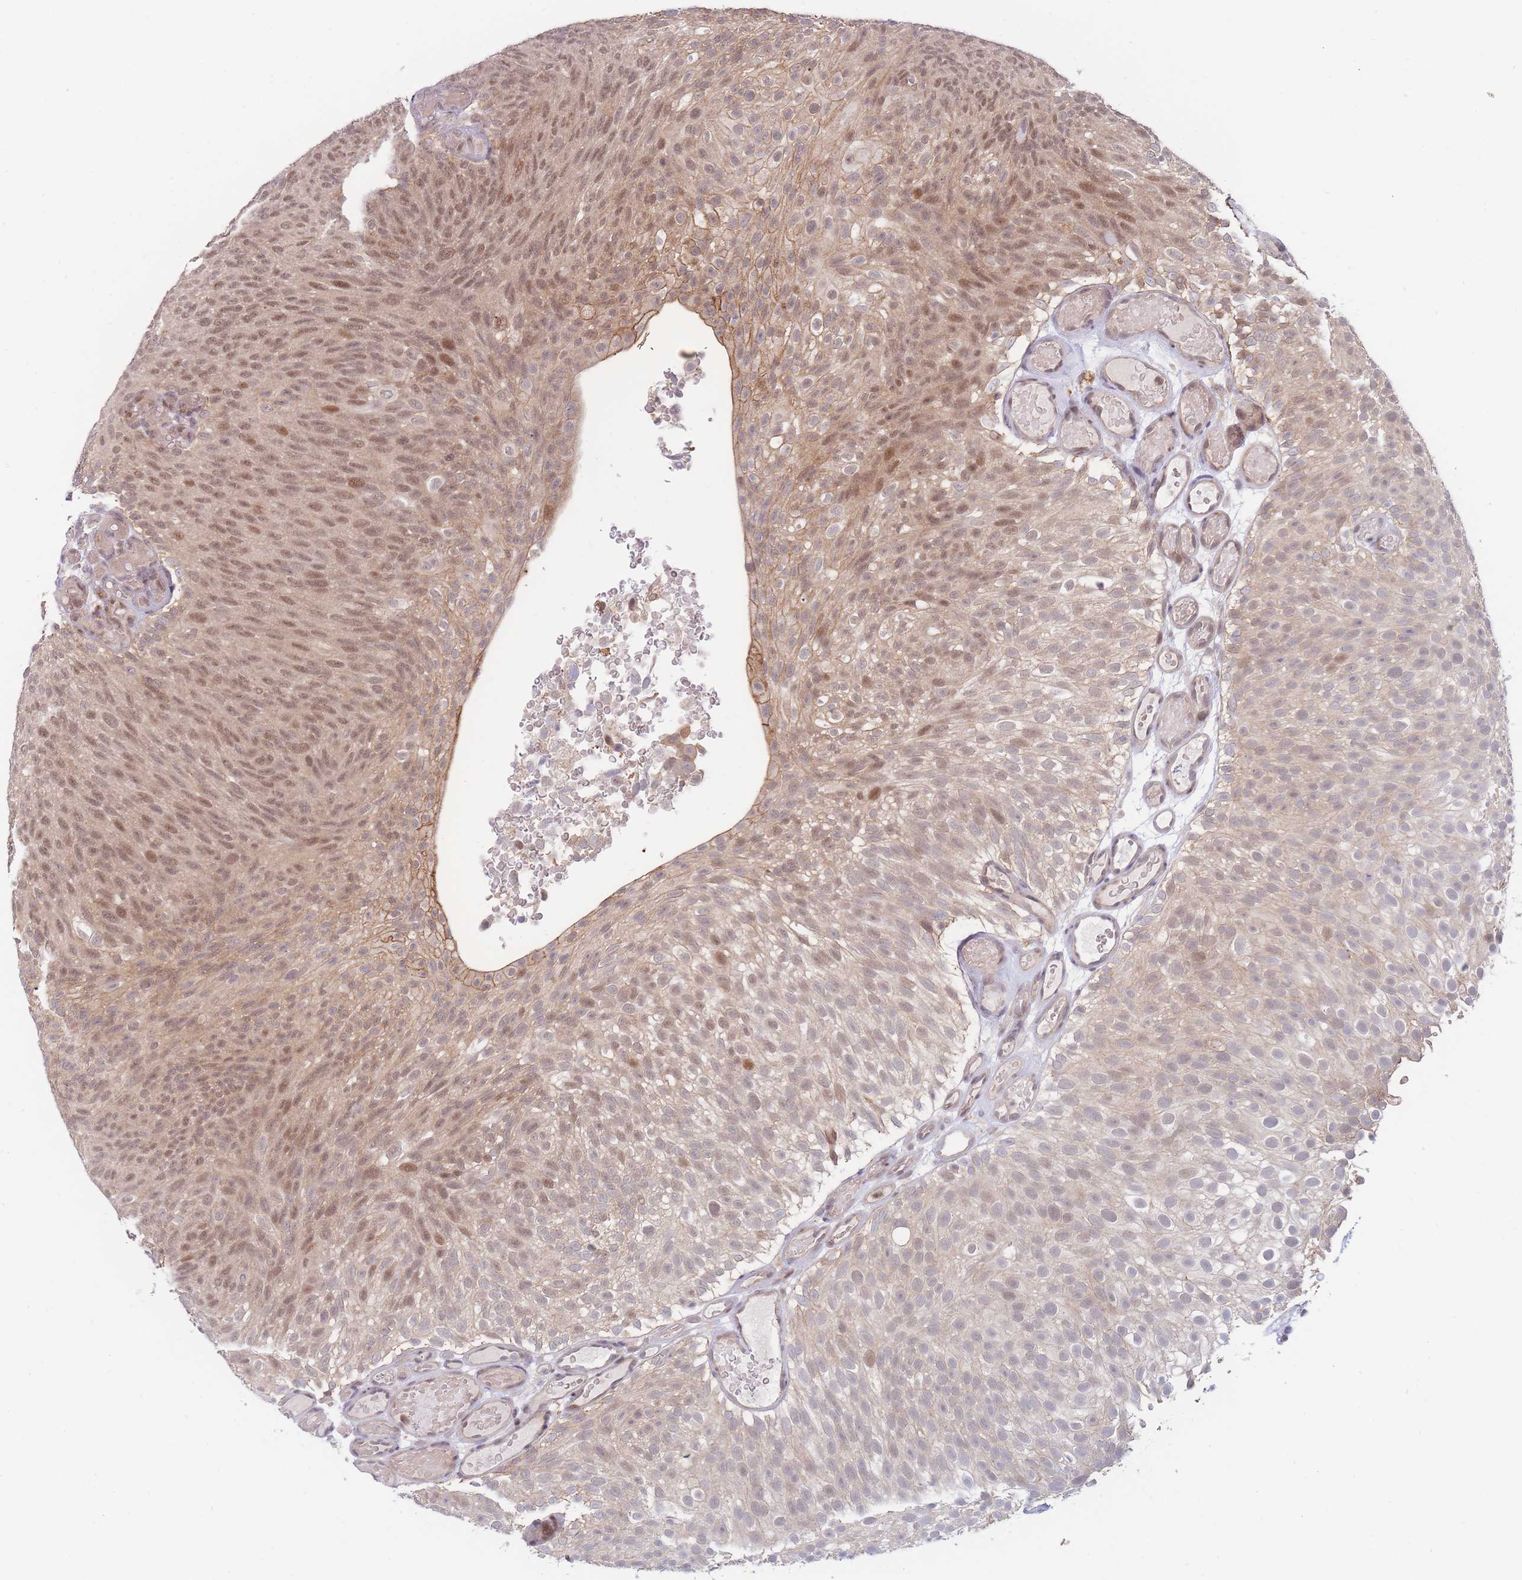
{"staining": {"intensity": "moderate", "quantity": ">75%", "location": "cytoplasmic/membranous,nuclear"}, "tissue": "urothelial cancer", "cell_type": "Tumor cells", "image_type": "cancer", "snomed": [{"axis": "morphology", "description": "Urothelial carcinoma, Low grade"}, {"axis": "topography", "description": "Urinary bladder"}], "caption": "Protein staining displays moderate cytoplasmic/membranous and nuclear positivity in approximately >75% of tumor cells in low-grade urothelial carcinoma. (IHC, brightfield microscopy, high magnification).", "gene": "BOD1L1", "patient": {"sex": "male", "age": 78}}